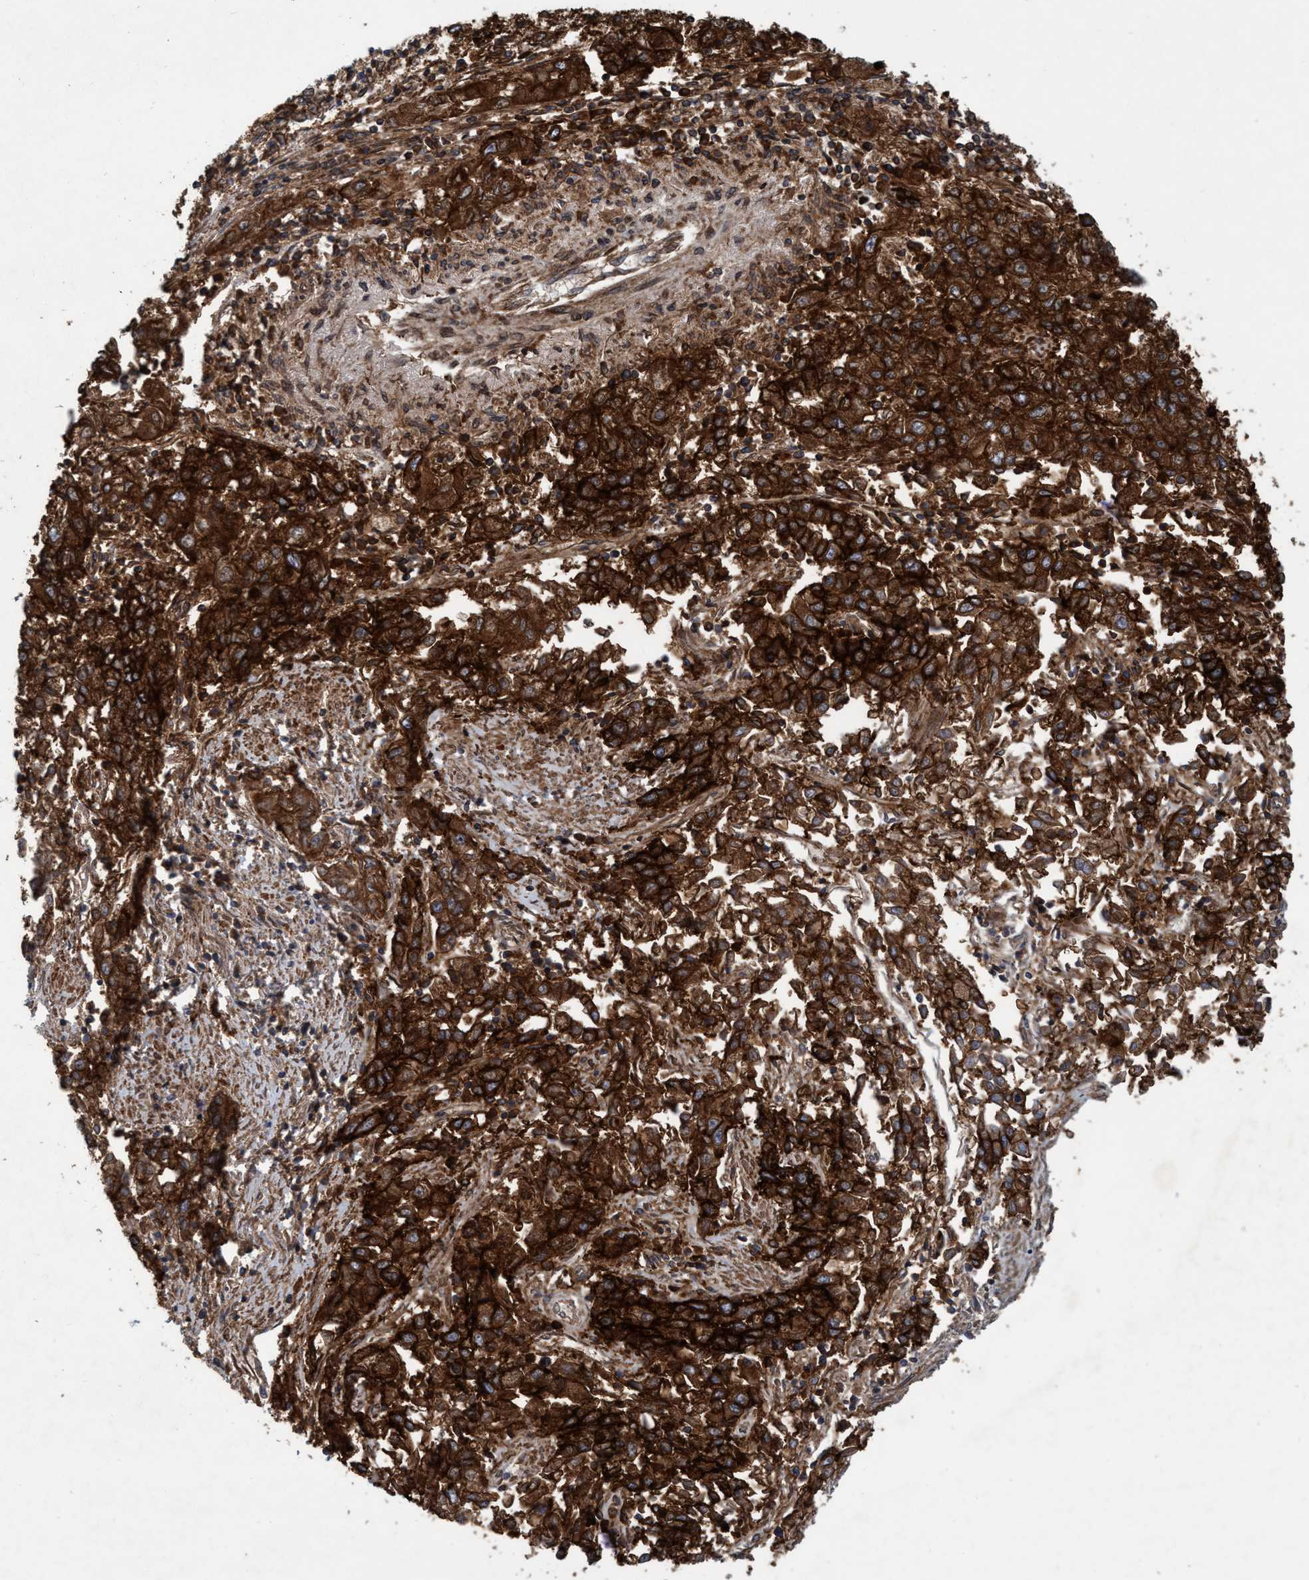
{"staining": {"intensity": "strong", "quantity": ">75%", "location": "cytoplasmic/membranous"}, "tissue": "endometrial cancer", "cell_type": "Tumor cells", "image_type": "cancer", "snomed": [{"axis": "morphology", "description": "Adenocarcinoma, NOS"}, {"axis": "topography", "description": "Endometrium"}], "caption": "DAB (3,3'-diaminobenzidine) immunohistochemical staining of endometrial cancer shows strong cytoplasmic/membranous protein expression in about >75% of tumor cells.", "gene": "SLC16A3", "patient": {"sex": "female", "age": 49}}